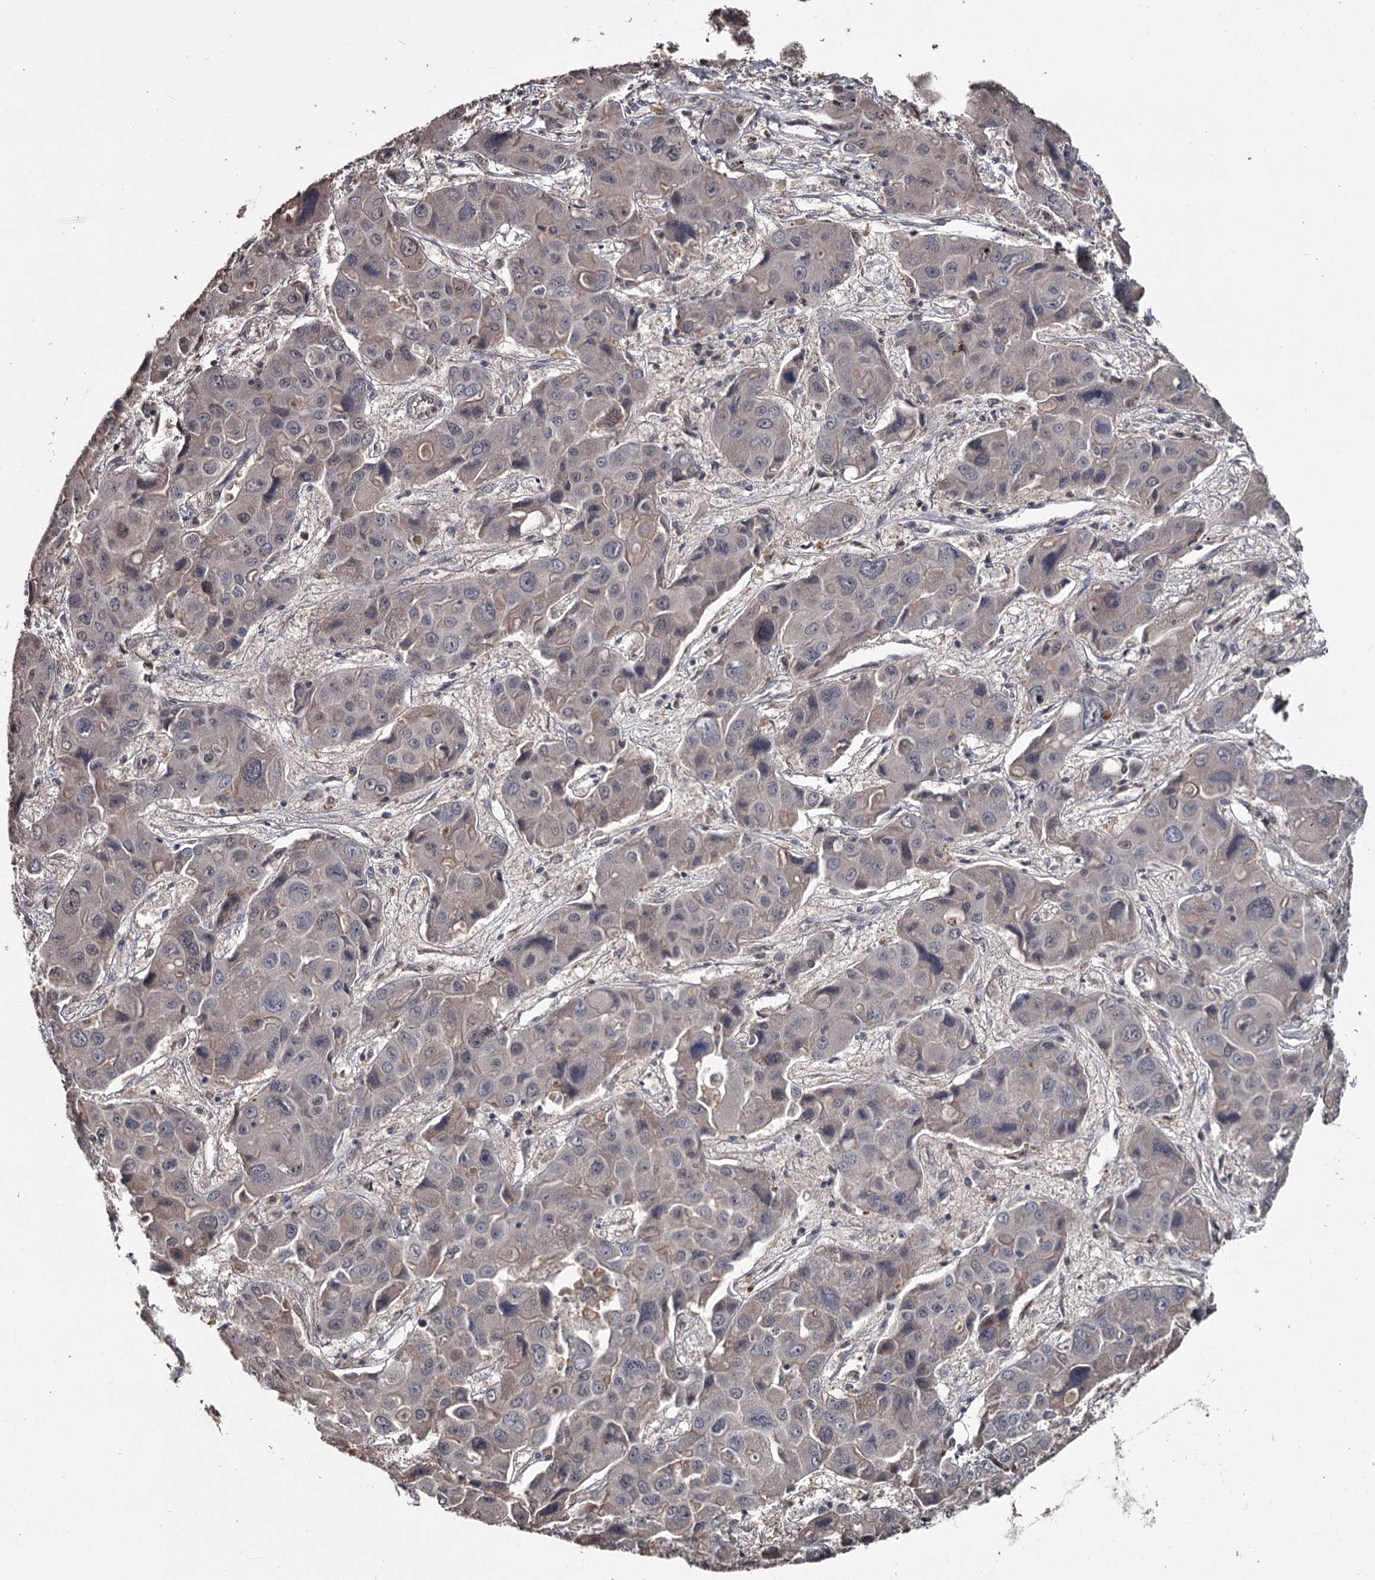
{"staining": {"intensity": "weak", "quantity": "<25%", "location": "cytoplasmic/membranous"}, "tissue": "liver cancer", "cell_type": "Tumor cells", "image_type": "cancer", "snomed": [{"axis": "morphology", "description": "Cholangiocarcinoma"}, {"axis": "topography", "description": "Liver"}], "caption": "IHC photomicrograph of neoplastic tissue: human cholangiocarcinoma (liver) stained with DAB demonstrates no significant protein staining in tumor cells.", "gene": "PRPF40B", "patient": {"sex": "male", "age": 67}}